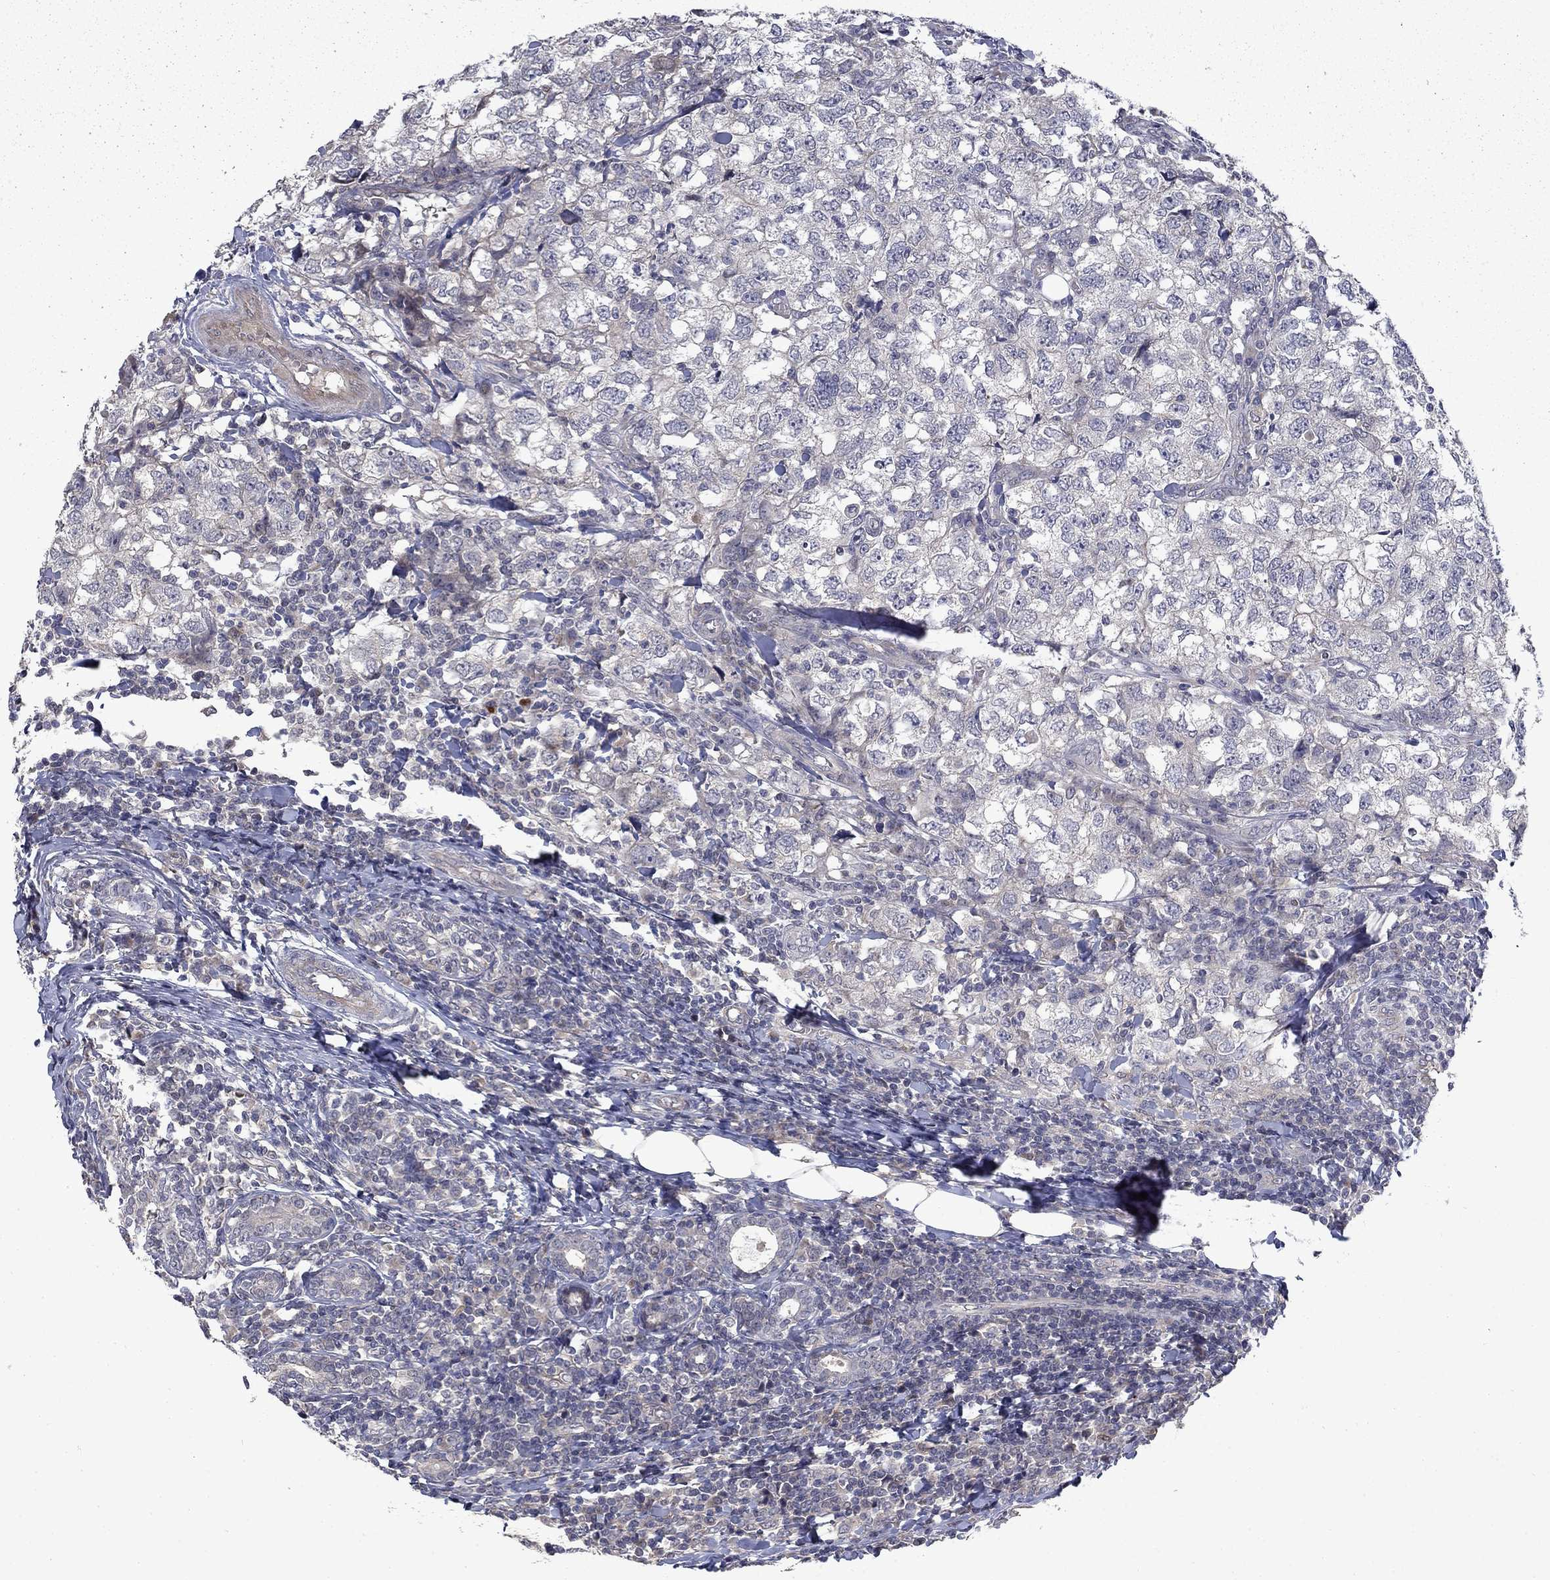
{"staining": {"intensity": "negative", "quantity": "none", "location": "none"}, "tissue": "breast cancer", "cell_type": "Tumor cells", "image_type": "cancer", "snomed": [{"axis": "morphology", "description": "Duct carcinoma"}, {"axis": "topography", "description": "Breast"}], "caption": "Immunohistochemistry of human breast cancer exhibits no staining in tumor cells. (Immunohistochemistry (ihc), brightfield microscopy, high magnification).", "gene": "FAM3B", "patient": {"sex": "female", "age": 30}}